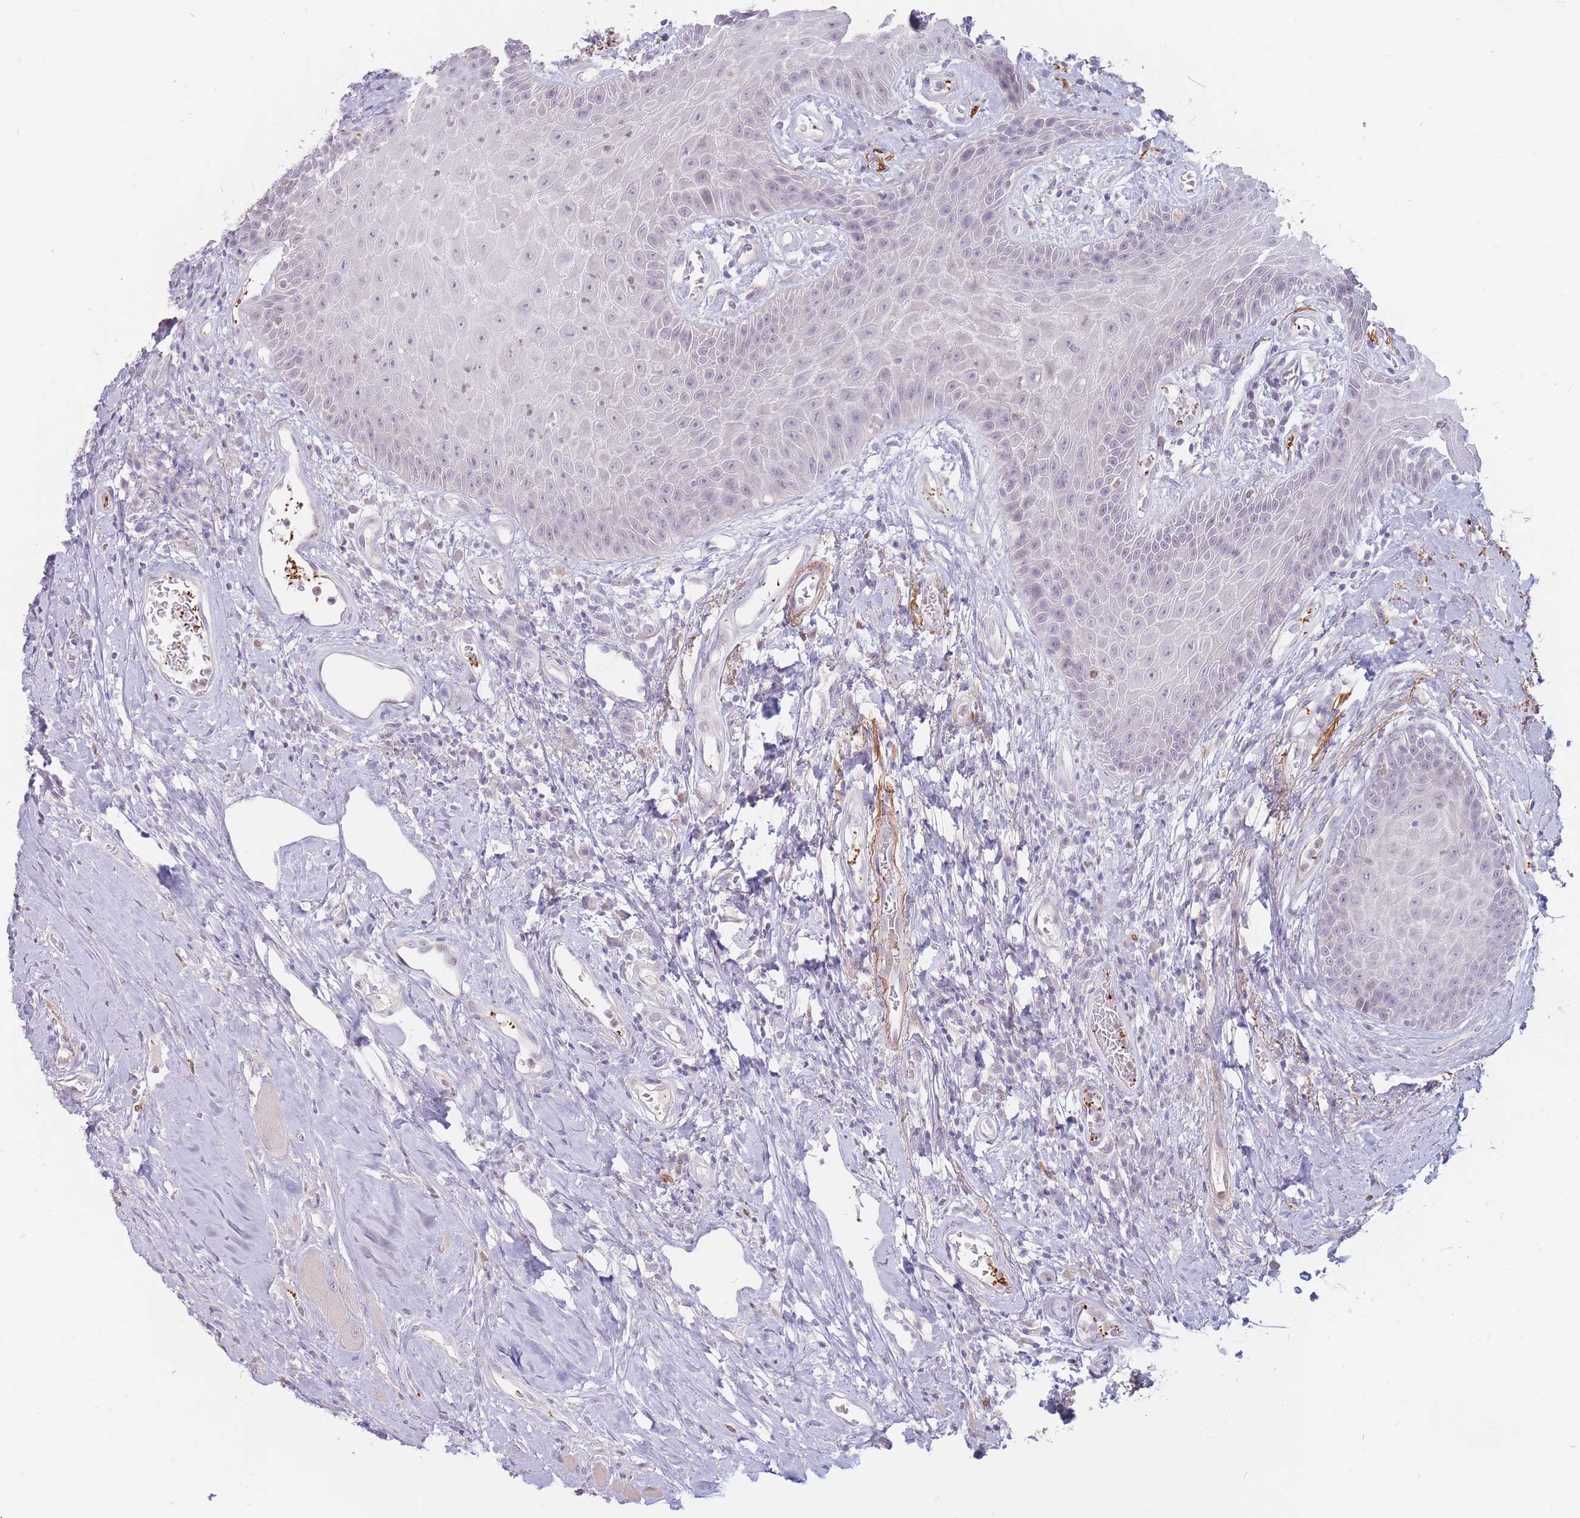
{"staining": {"intensity": "negative", "quantity": "none", "location": "none"}, "tissue": "head and neck cancer", "cell_type": "Tumor cells", "image_type": "cancer", "snomed": [{"axis": "morphology", "description": "Squamous cell carcinoma, NOS"}, {"axis": "topography", "description": "Head-Neck"}], "caption": "Squamous cell carcinoma (head and neck) was stained to show a protein in brown. There is no significant expression in tumor cells.", "gene": "PTGDR", "patient": {"sex": "female", "age": 59}}